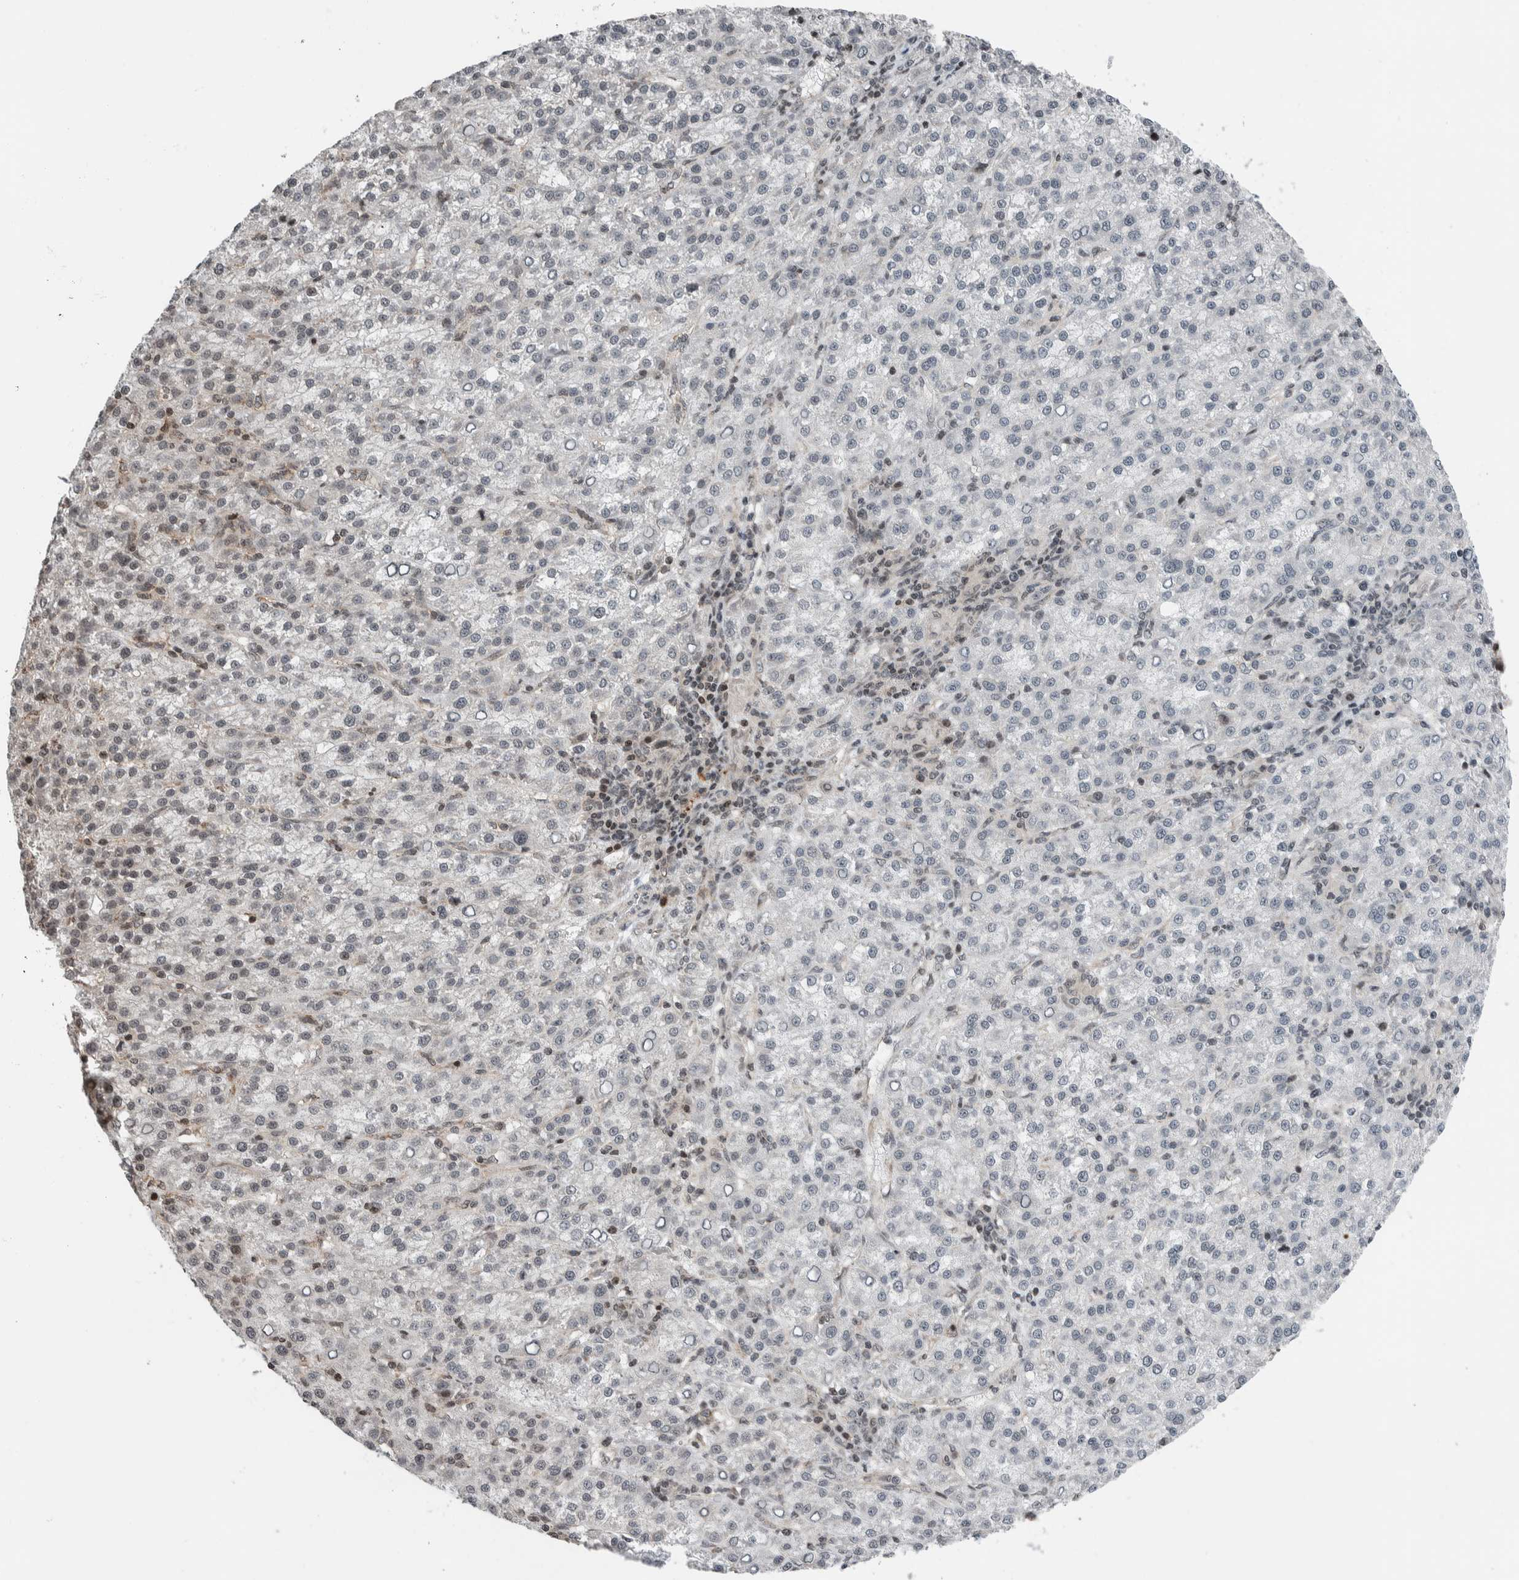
{"staining": {"intensity": "weak", "quantity": "<25%", "location": "nuclear"}, "tissue": "liver cancer", "cell_type": "Tumor cells", "image_type": "cancer", "snomed": [{"axis": "morphology", "description": "Carcinoma, Hepatocellular, NOS"}, {"axis": "topography", "description": "Liver"}], "caption": "The immunohistochemistry (IHC) histopathology image has no significant positivity in tumor cells of liver cancer (hepatocellular carcinoma) tissue.", "gene": "NPLOC4", "patient": {"sex": "female", "age": 58}}